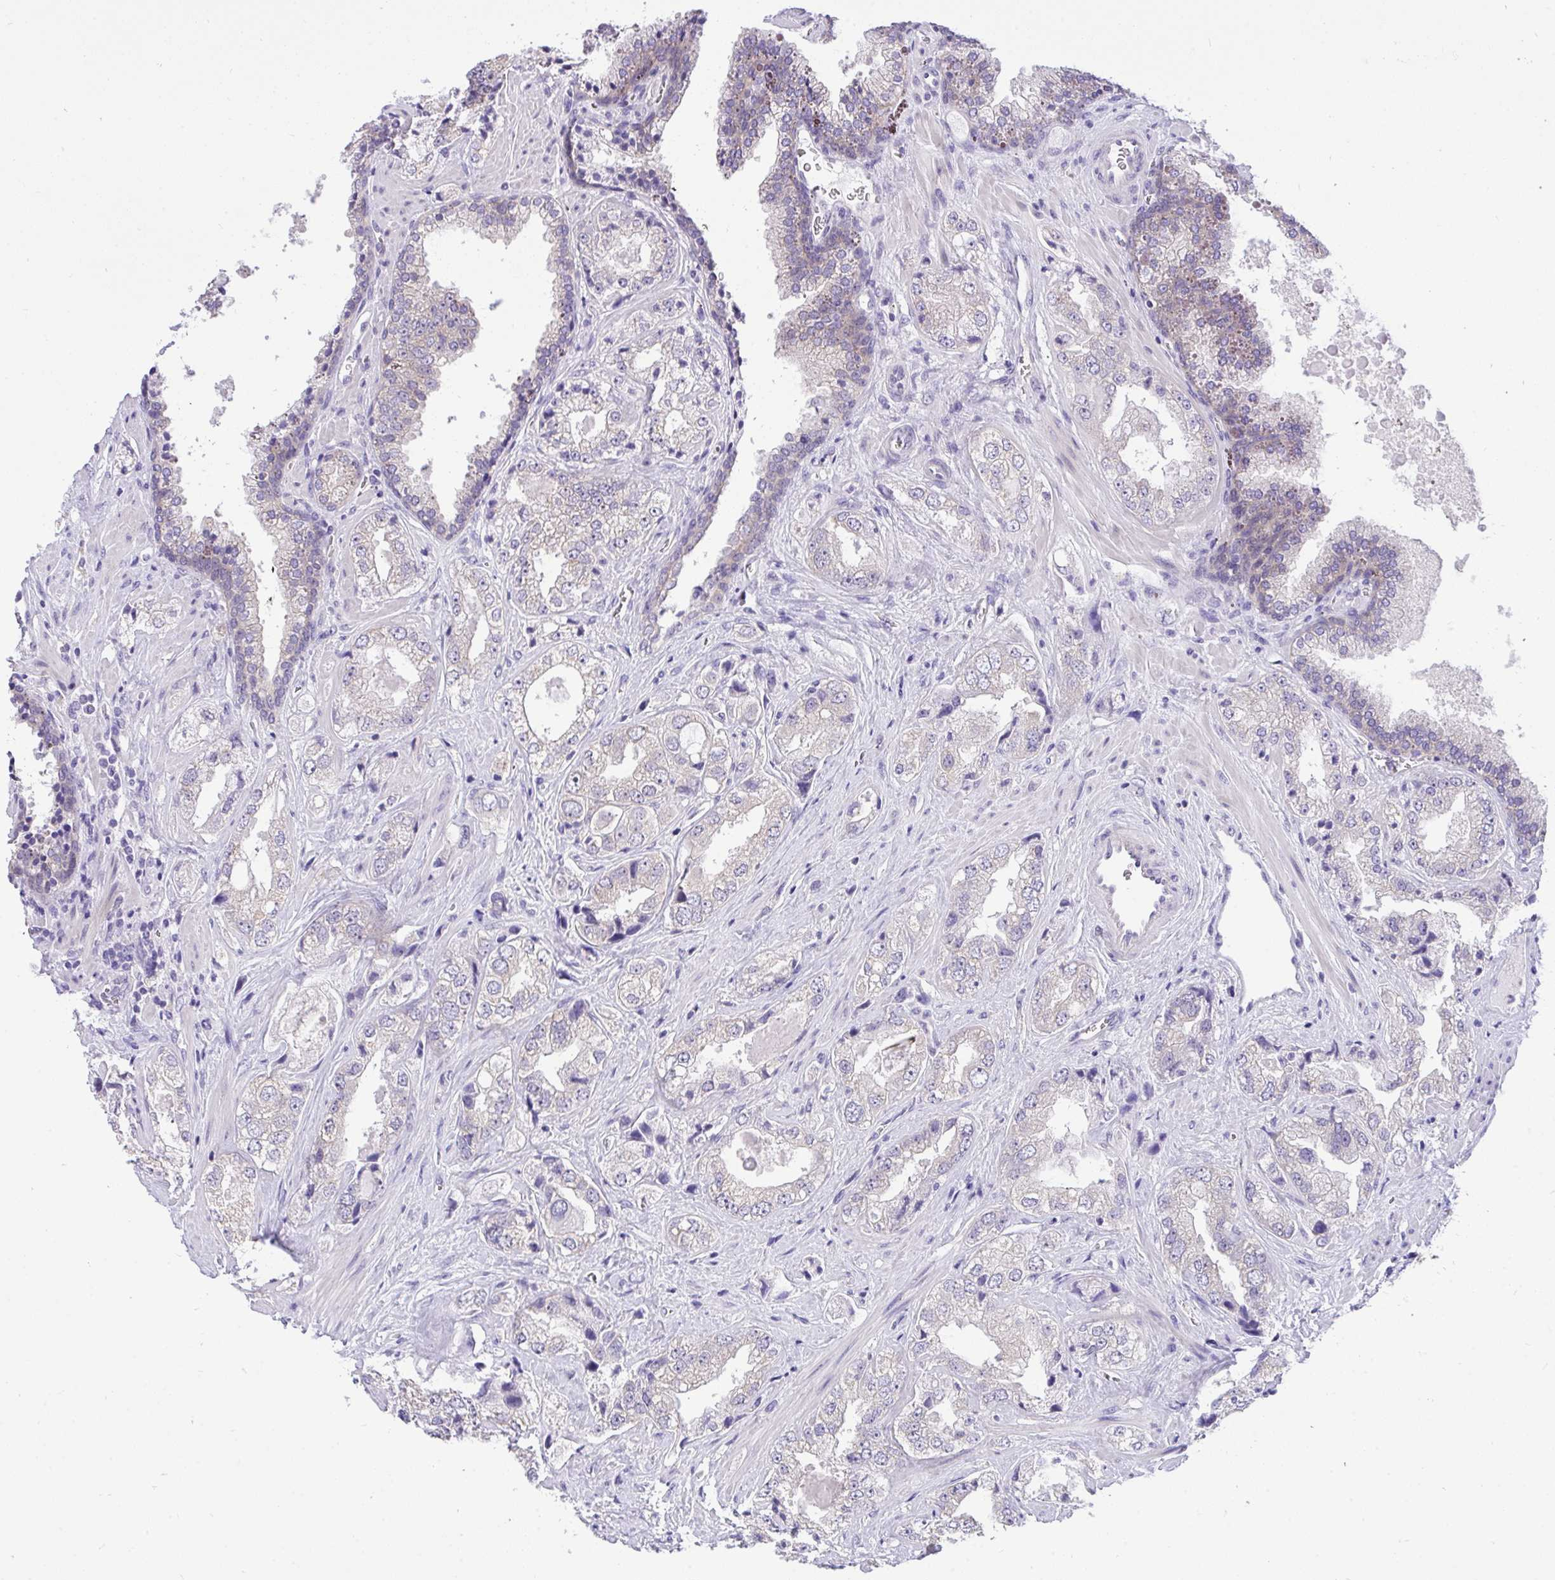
{"staining": {"intensity": "negative", "quantity": "none", "location": "none"}, "tissue": "prostate cancer", "cell_type": "Tumor cells", "image_type": "cancer", "snomed": [{"axis": "morphology", "description": "Adenocarcinoma, High grade"}, {"axis": "topography", "description": "Prostate"}], "caption": "DAB (3,3'-diaminobenzidine) immunohistochemical staining of human prostate adenocarcinoma (high-grade) exhibits no significant expression in tumor cells.", "gene": "VGLL3", "patient": {"sex": "male", "age": 67}}